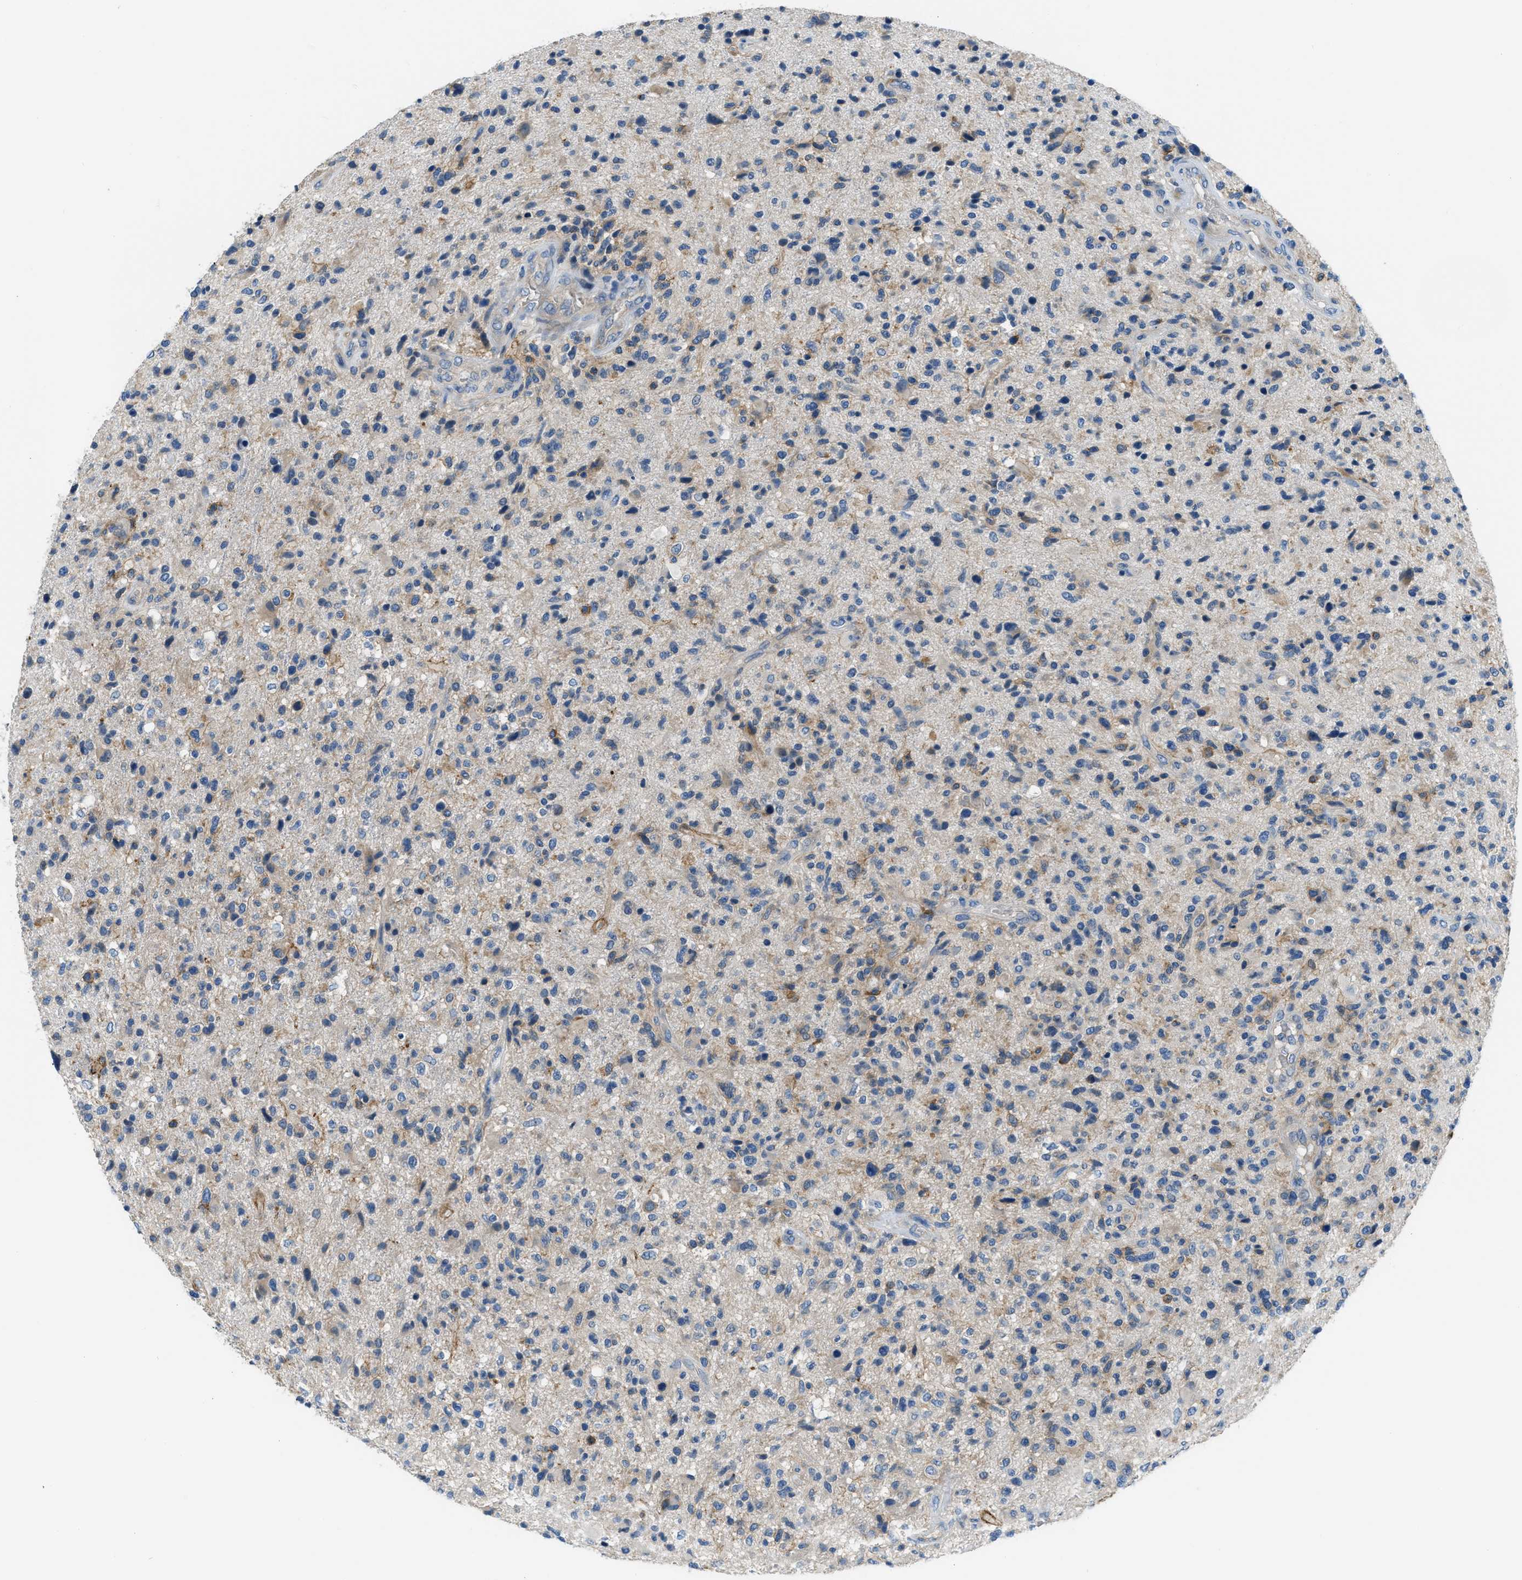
{"staining": {"intensity": "moderate", "quantity": "25%-75%", "location": "cytoplasmic/membranous"}, "tissue": "glioma", "cell_type": "Tumor cells", "image_type": "cancer", "snomed": [{"axis": "morphology", "description": "Glioma, malignant, High grade"}, {"axis": "topography", "description": "Brain"}], "caption": "Protein expression analysis of malignant glioma (high-grade) reveals moderate cytoplasmic/membranous positivity in about 25%-75% of tumor cells.", "gene": "COL15A1", "patient": {"sex": "male", "age": 72}}